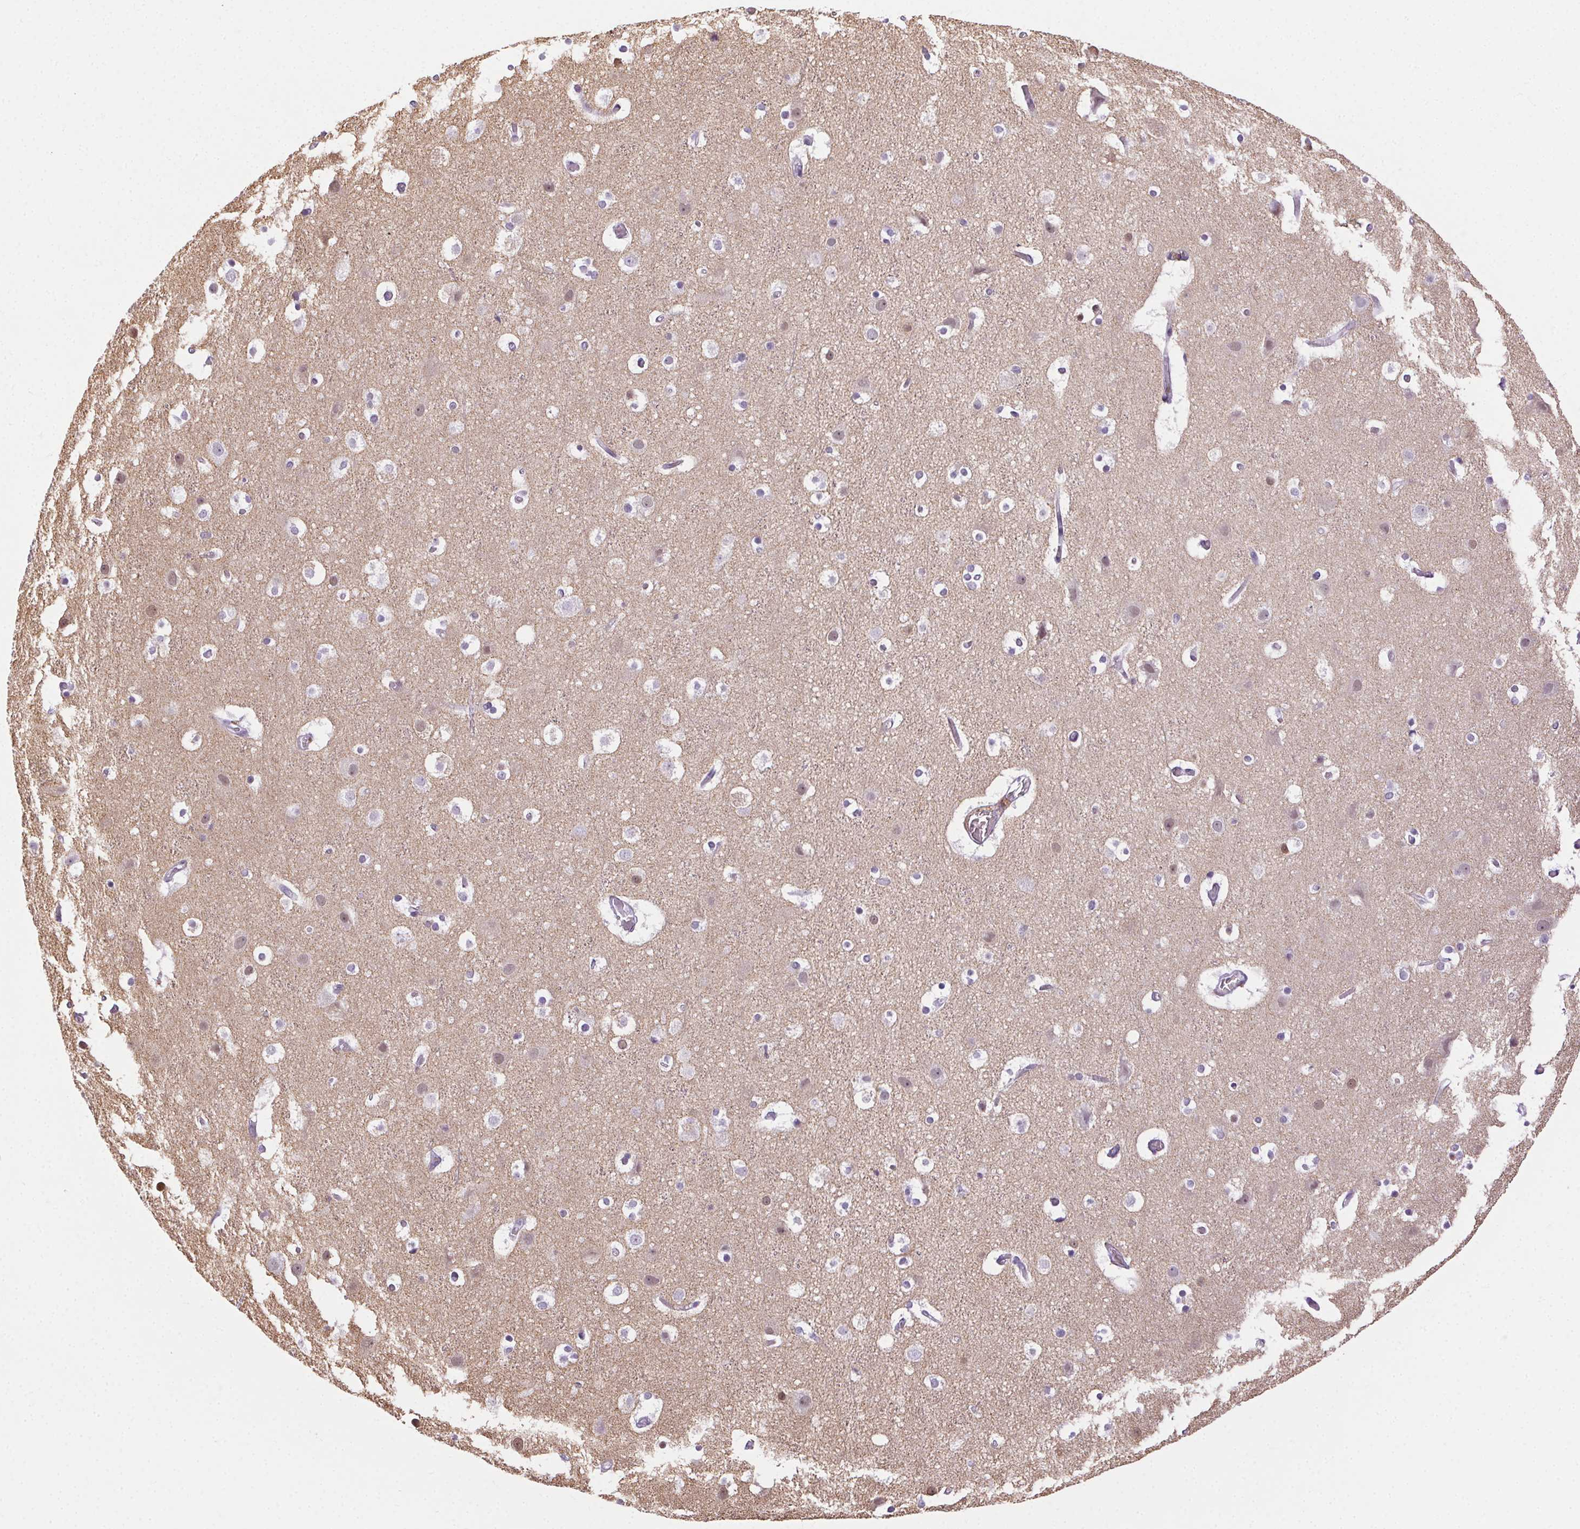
{"staining": {"intensity": "negative", "quantity": "none", "location": "none"}, "tissue": "cerebral cortex", "cell_type": "Endothelial cells", "image_type": "normal", "snomed": [{"axis": "morphology", "description": "Normal tissue, NOS"}, {"axis": "topography", "description": "Cerebral cortex"}], "caption": "High power microscopy micrograph of an immunohistochemistry (IHC) histopathology image of unremarkable cerebral cortex, revealing no significant positivity in endothelial cells. (Brightfield microscopy of DAB immunohistochemistry at high magnification).", "gene": "CADPS", "patient": {"sex": "female", "age": 52}}